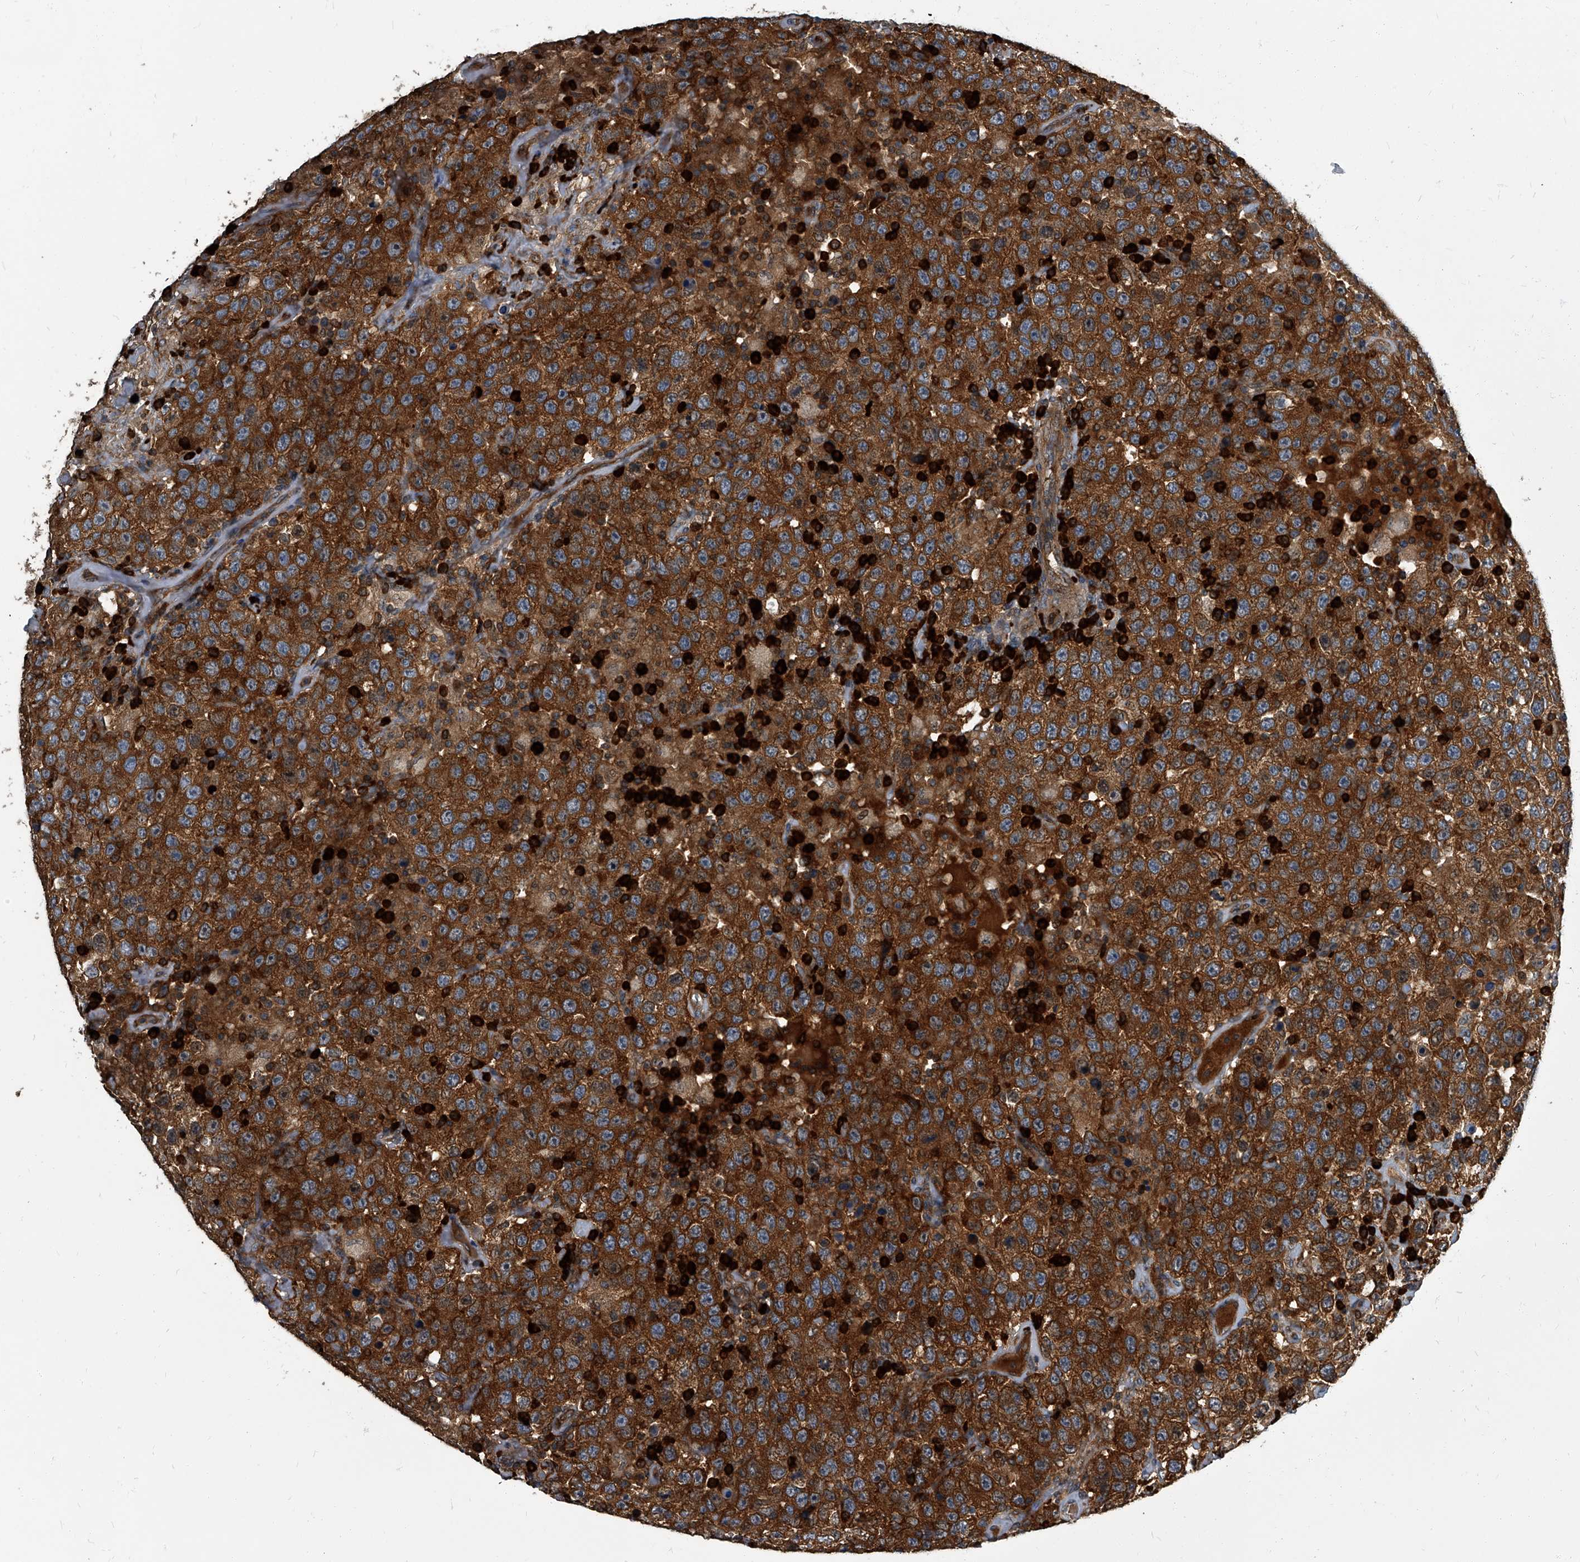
{"staining": {"intensity": "strong", "quantity": ">75%", "location": "cytoplasmic/membranous"}, "tissue": "testis cancer", "cell_type": "Tumor cells", "image_type": "cancer", "snomed": [{"axis": "morphology", "description": "Seminoma, NOS"}, {"axis": "topography", "description": "Testis"}], "caption": "Immunohistochemical staining of human testis seminoma displays strong cytoplasmic/membranous protein positivity in about >75% of tumor cells.", "gene": "CDV3", "patient": {"sex": "male", "age": 41}}